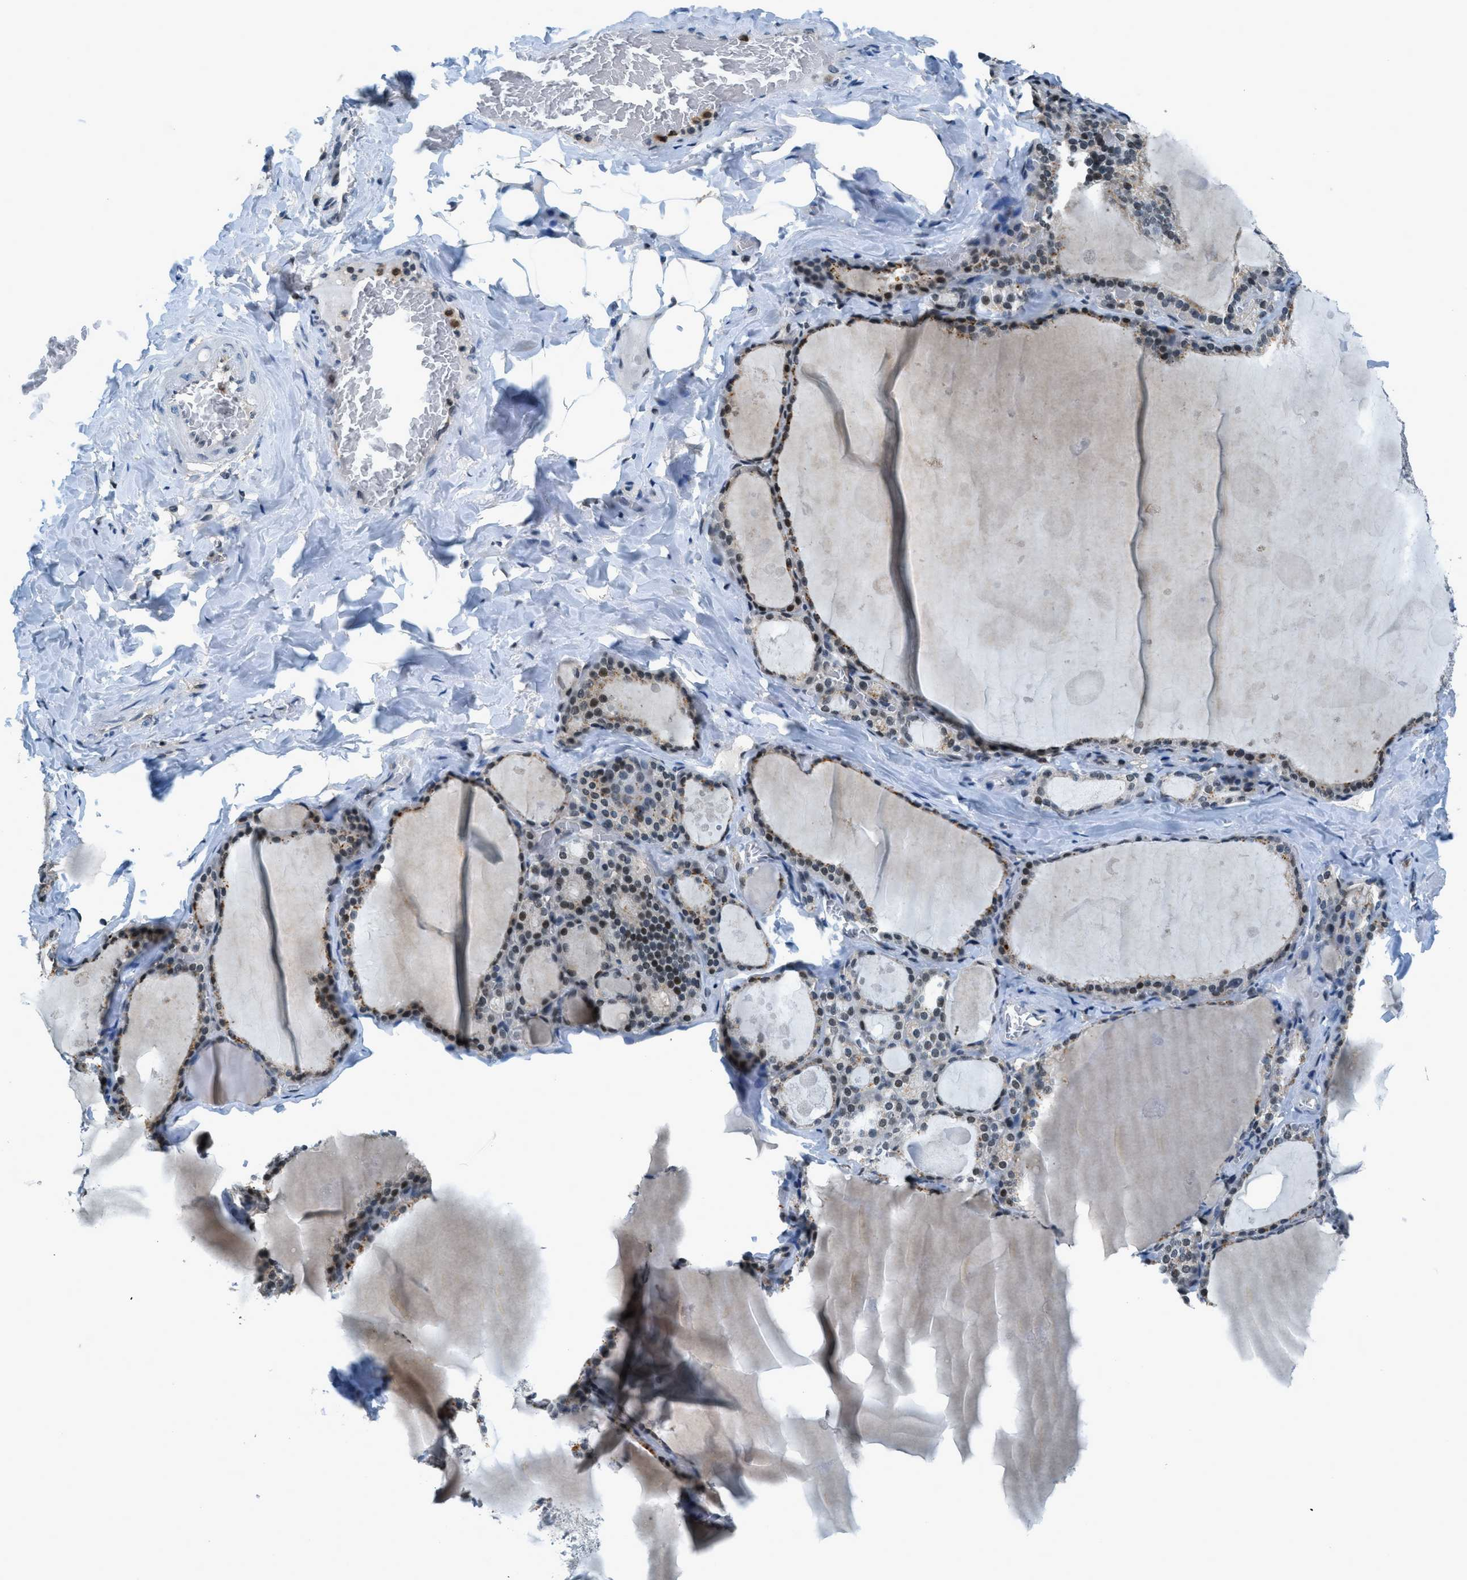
{"staining": {"intensity": "moderate", "quantity": "25%-75%", "location": "nuclear"}, "tissue": "thyroid gland", "cell_type": "Glandular cells", "image_type": "normal", "snomed": [{"axis": "morphology", "description": "Normal tissue, NOS"}, {"axis": "topography", "description": "Thyroid gland"}], "caption": "This is a photomicrograph of IHC staining of normal thyroid gland, which shows moderate positivity in the nuclear of glandular cells.", "gene": "OGFR", "patient": {"sex": "male", "age": 56}}